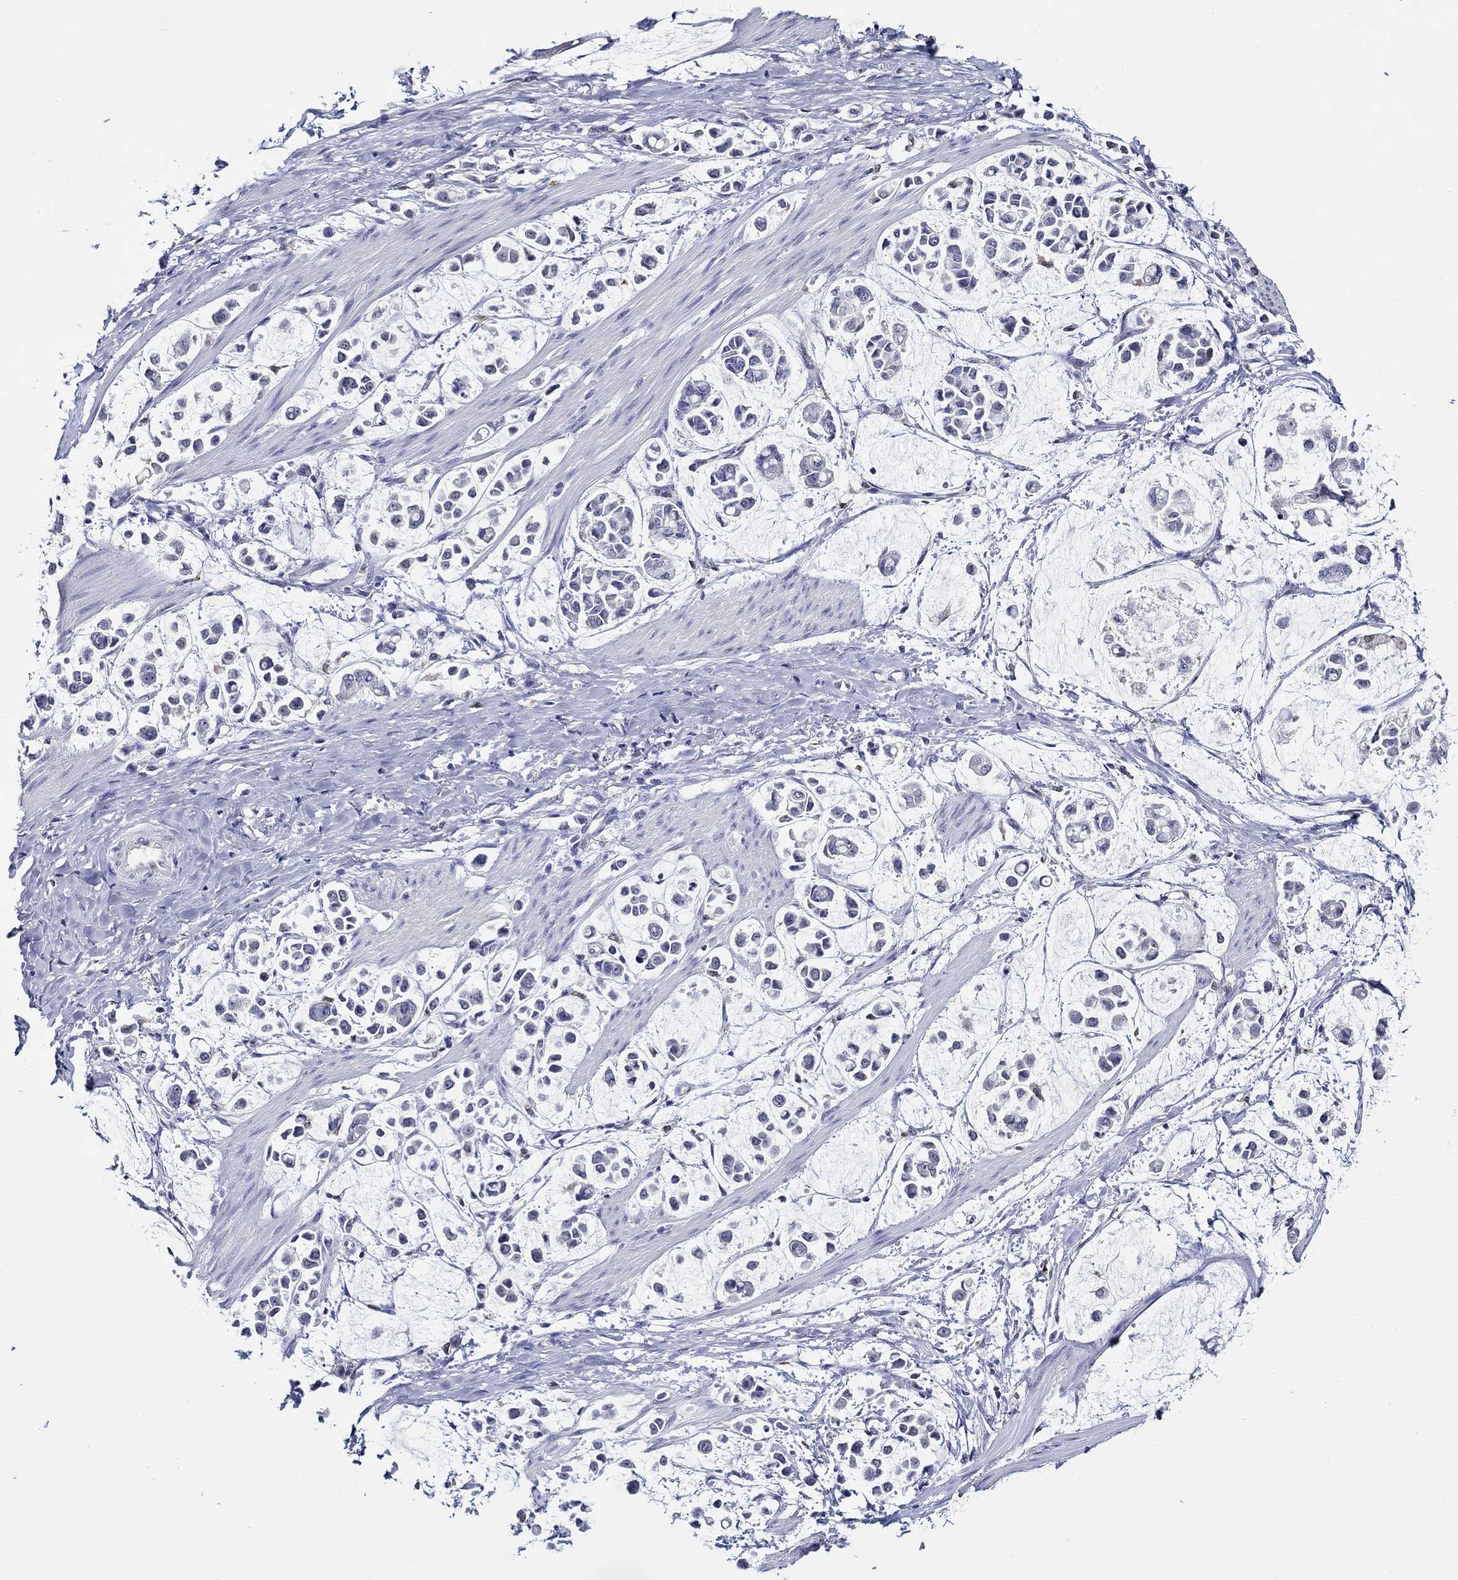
{"staining": {"intensity": "negative", "quantity": "none", "location": "none"}, "tissue": "stomach cancer", "cell_type": "Tumor cells", "image_type": "cancer", "snomed": [{"axis": "morphology", "description": "Adenocarcinoma, NOS"}, {"axis": "topography", "description": "Stomach"}], "caption": "This photomicrograph is of stomach adenocarcinoma stained with immunohistochemistry to label a protein in brown with the nuclei are counter-stained blue. There is no positivity in tumor cells.", "gene": "GATA2", "patient": {"sex": "male", "age": 82}}